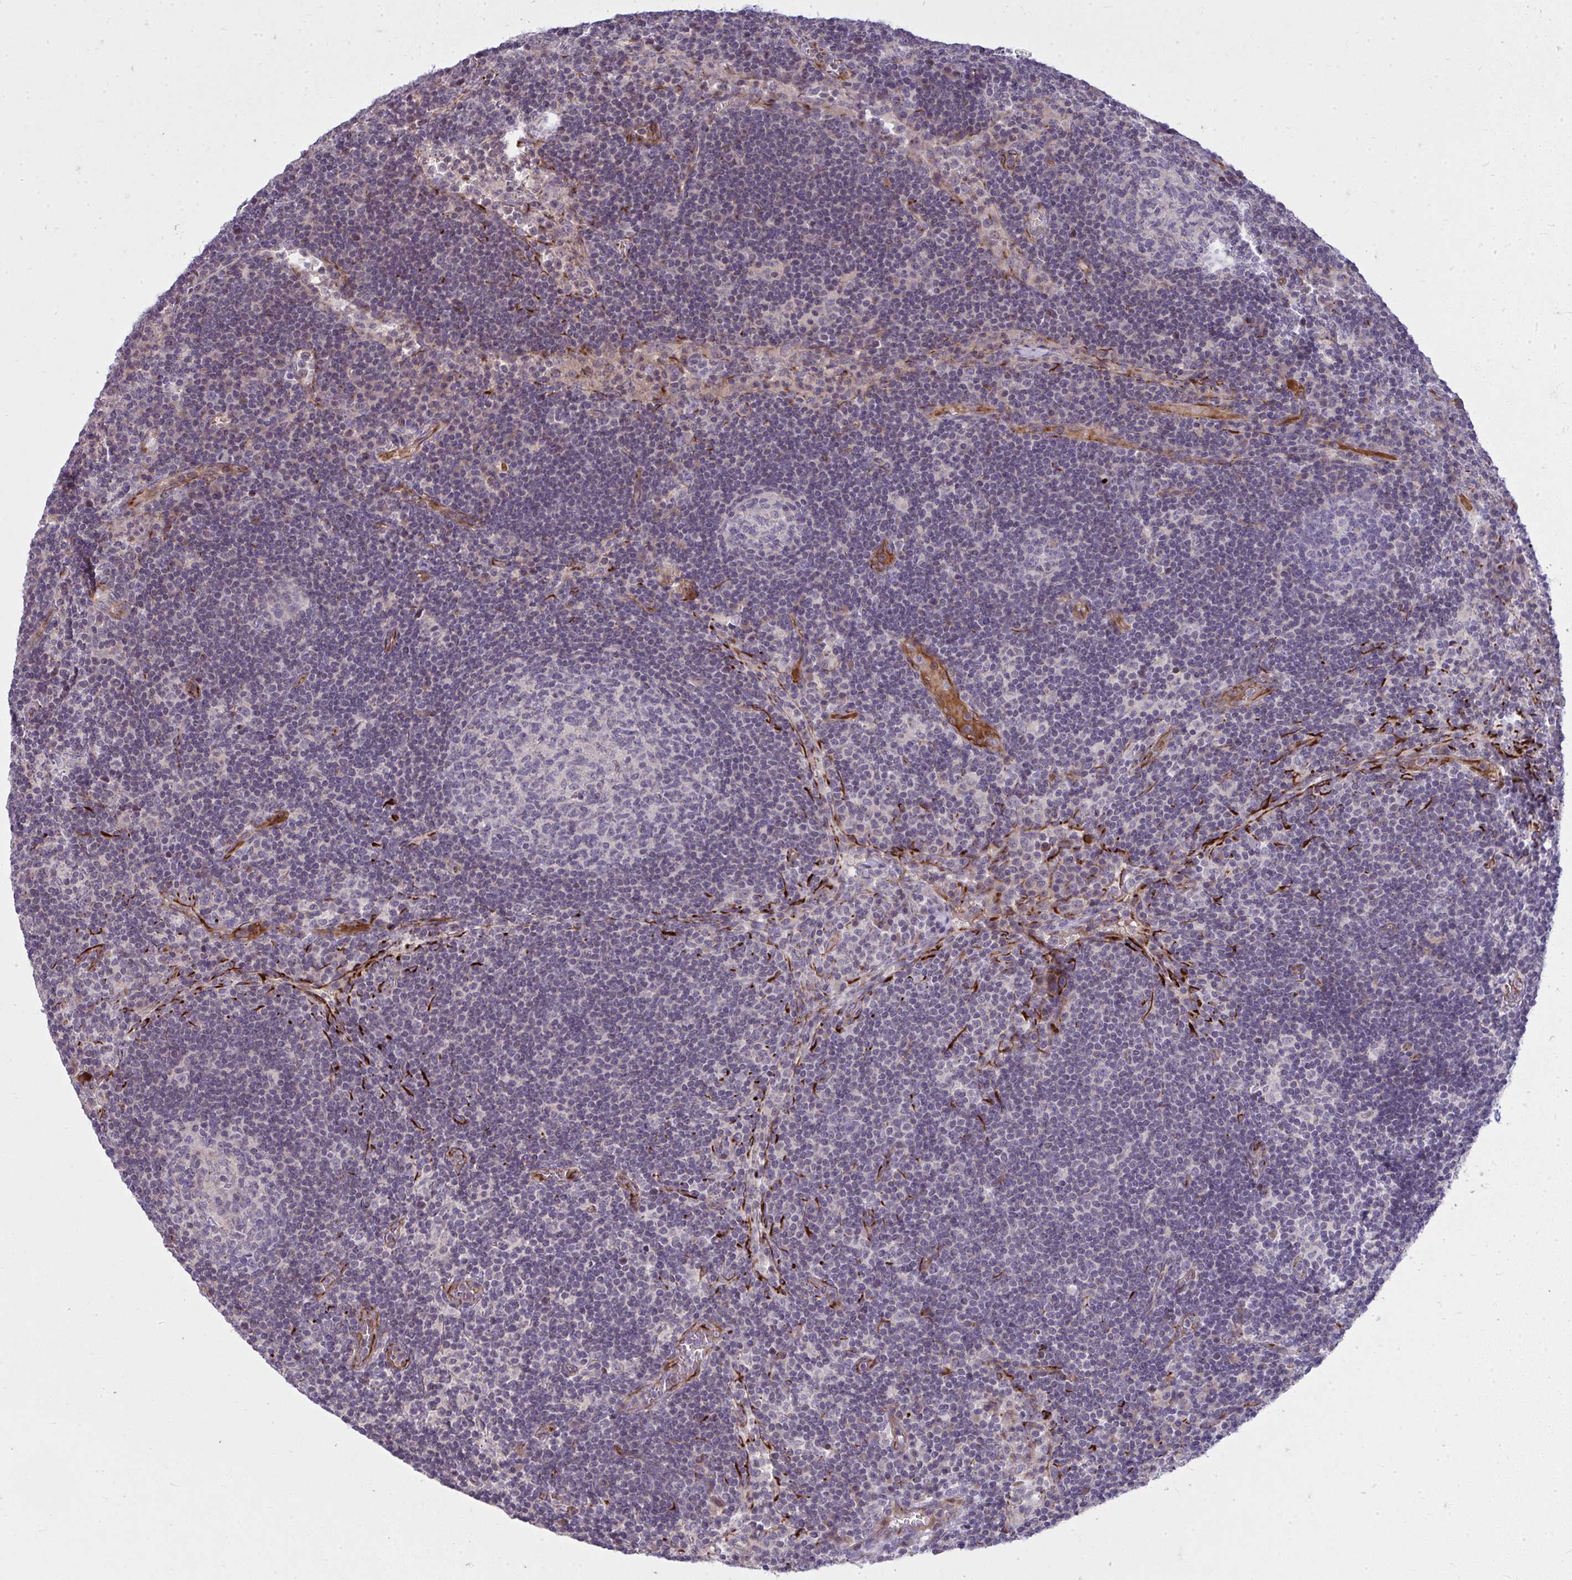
{"staining": {"intensity": "negative", "quantity": "none", "location": "none"}, "tissue": "lymph node", "cell_type": "Germinal center cells", "image_type": "normal", "snomed": [{"axis": "morphology", "description": "Normal tissue, NOS"}, {"axis": "topography", "description": "Lymph node"}], "caption": "DAB (3,3'-diaminobenzidine) immunohistochemical staining of benign human lymph node demonstrates no significant staining in germinal center cells. (DAB (3,3'-diaminobenzidine) immunohistochemistry (IHC) visualized using brightfield microscopy, high magnification).", "gene": "SLC14A1", "patient": {"sex": "male", "age": 67}}